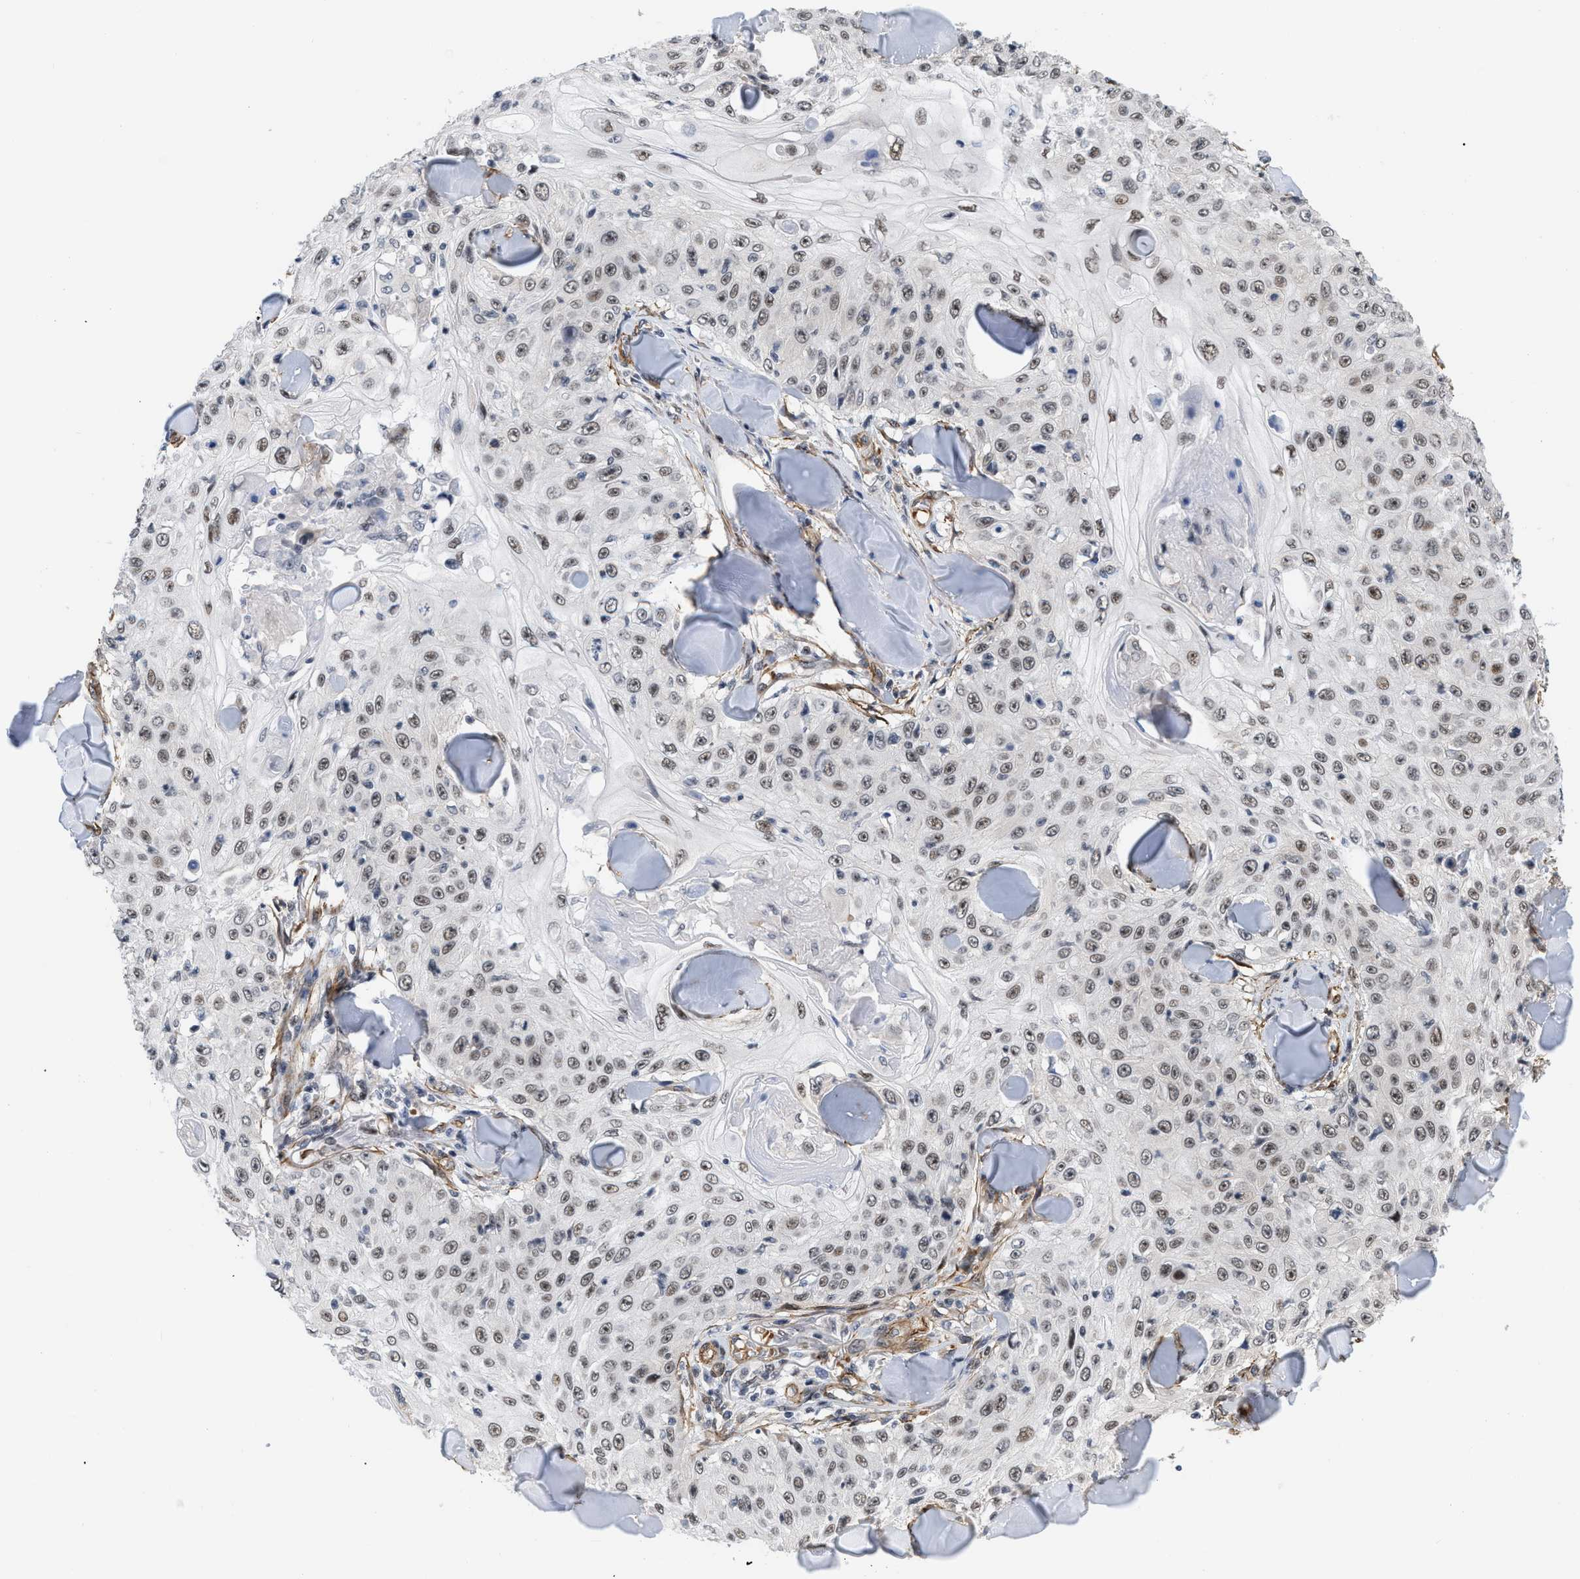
{"staining": {"intensity": "moderate", "quantity": ">75%", "location": "nuclear"}, "tissue": "skin cancer", "cell_type": "Tumor cells", "image_type": "cancer", "snomed": [{"axis": "morphology", "description": "Squamous cell carcinoma, NOS"}, {"axis": "topography", "description": "Skin"}], "caption": "Skin cancer (squamous cell carcinoma) was stained to show a protein in brown. There is medium levels of moderate nuclear staining in about >75% of tumor cells.", "gene": "GPRASP2", "patient": {"sex": "male", "age": 86}}